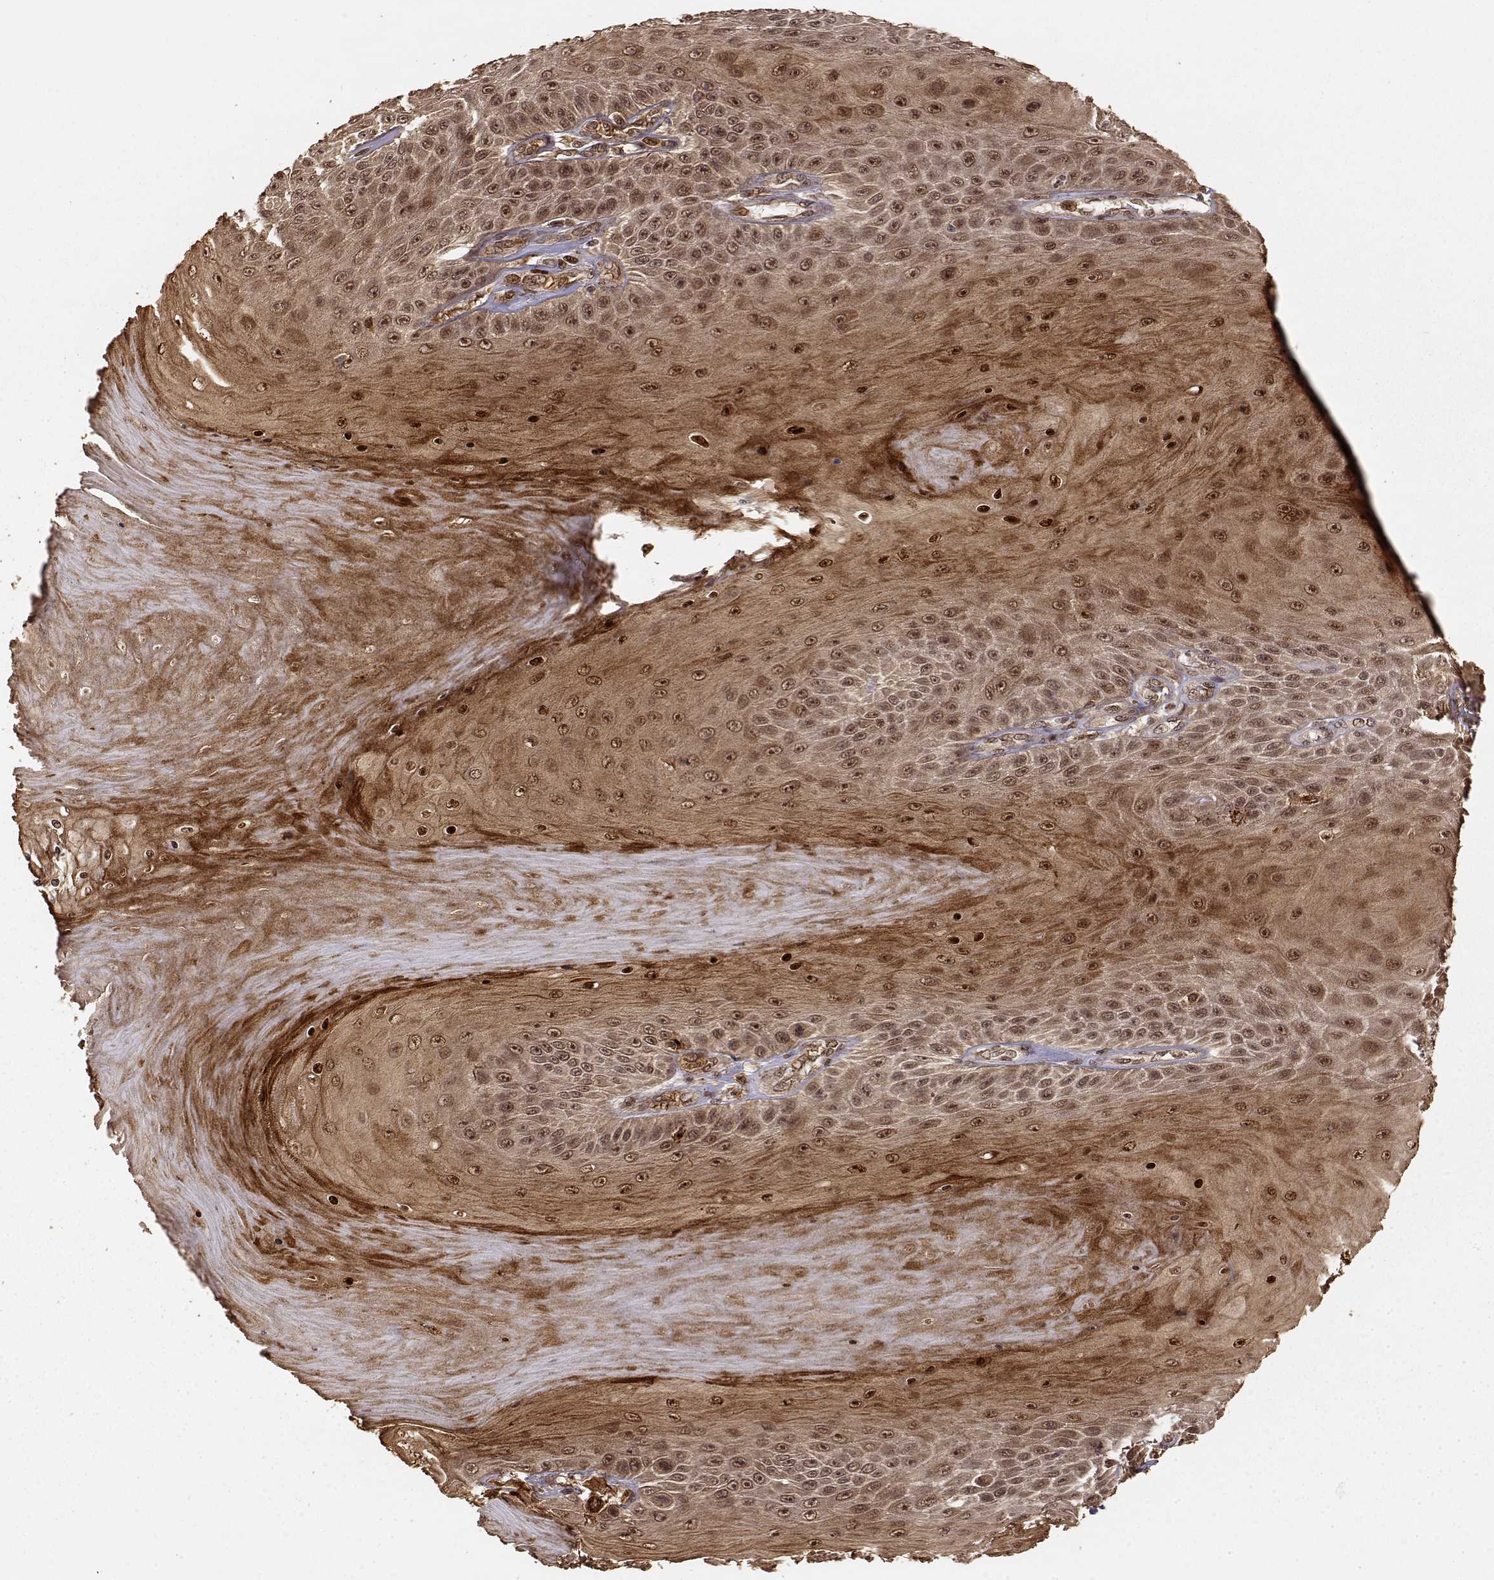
{"staining": {"intensity": "moderate", "quantity": ">75%", "location": "cytoplasmic/membranous,nuclear"}, "tissue": "skin cancer", "cell_type": "Tumor cells", "image_type": "cancer", "snomed": [{"axis": "morphology", "description": "Squamous cell carcinoma, NOS"}, {"axis": "topography", "description": "Skin"}], "caption": "DAB immunohistochemical staining of skin cancer demonstrates moderate cytoplasmic/membranous and nuclear protein expression in approximately >75% of tumor cells.", "gene": "MAEA", "patient": {"sex": "male", "age": 62}}